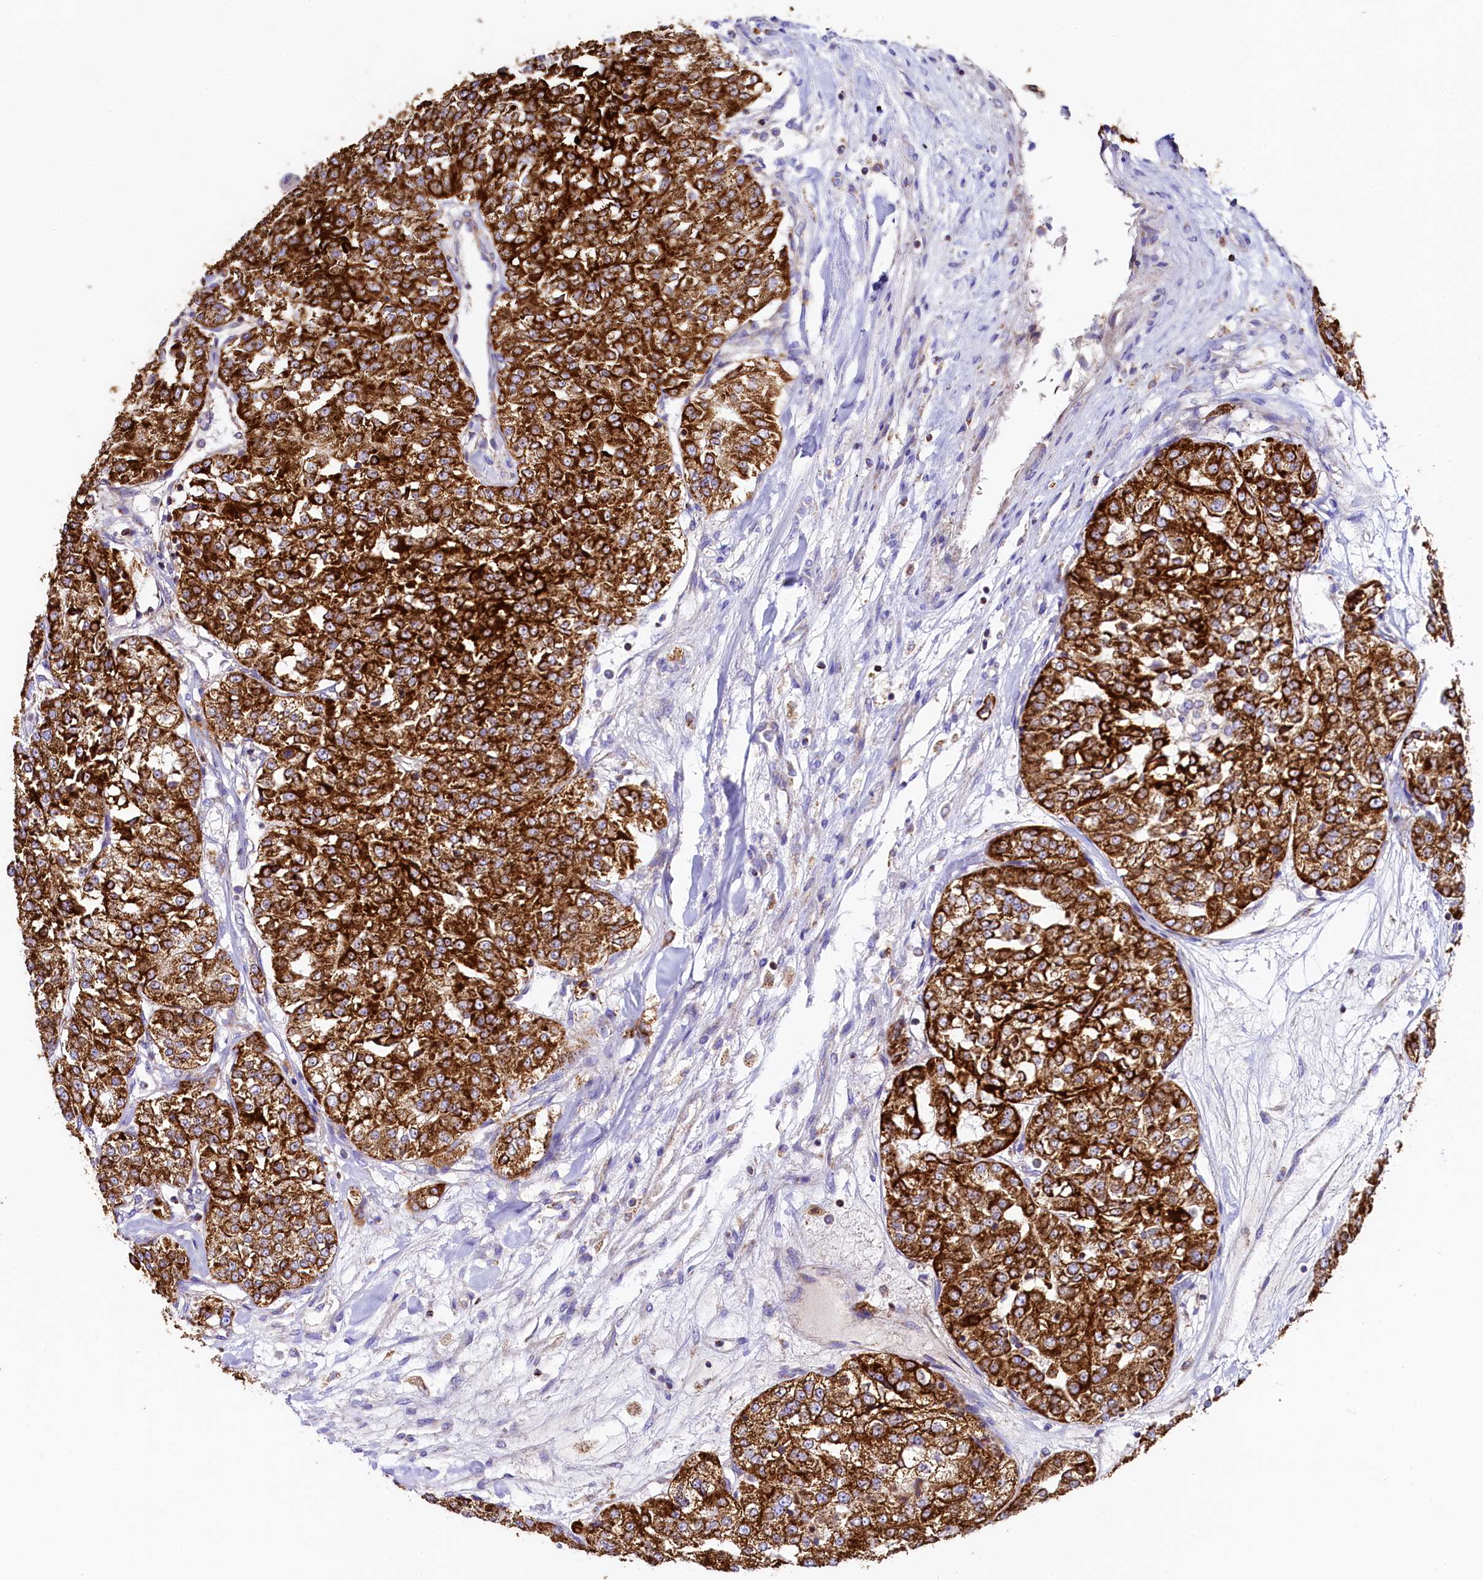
{"staining": {"intensity": "strong", "quantity": ">75%", "location": "cytoplasmic/membranous"}, "tissue": "renal cancer", "cell_type": "Tumor cells", "image_type": "cancer", "snomed": [{"axis": "morphology", "description": "Adenocarcinoma, NOS"}, {"axis": "topography", "description": "Kidney"}], "caption": "High-magnification brightfield microscopy of adenocarcinoma (renal) stained with DAB (brown) and counterstained with hematoxylin (blue). tumor cells exhibit strong cytoplasmic/membranous positivity is appreciated in approximately>75% of cells.", "gene": "CLYBL", "patient": {"sex": "female", "age": 63}}